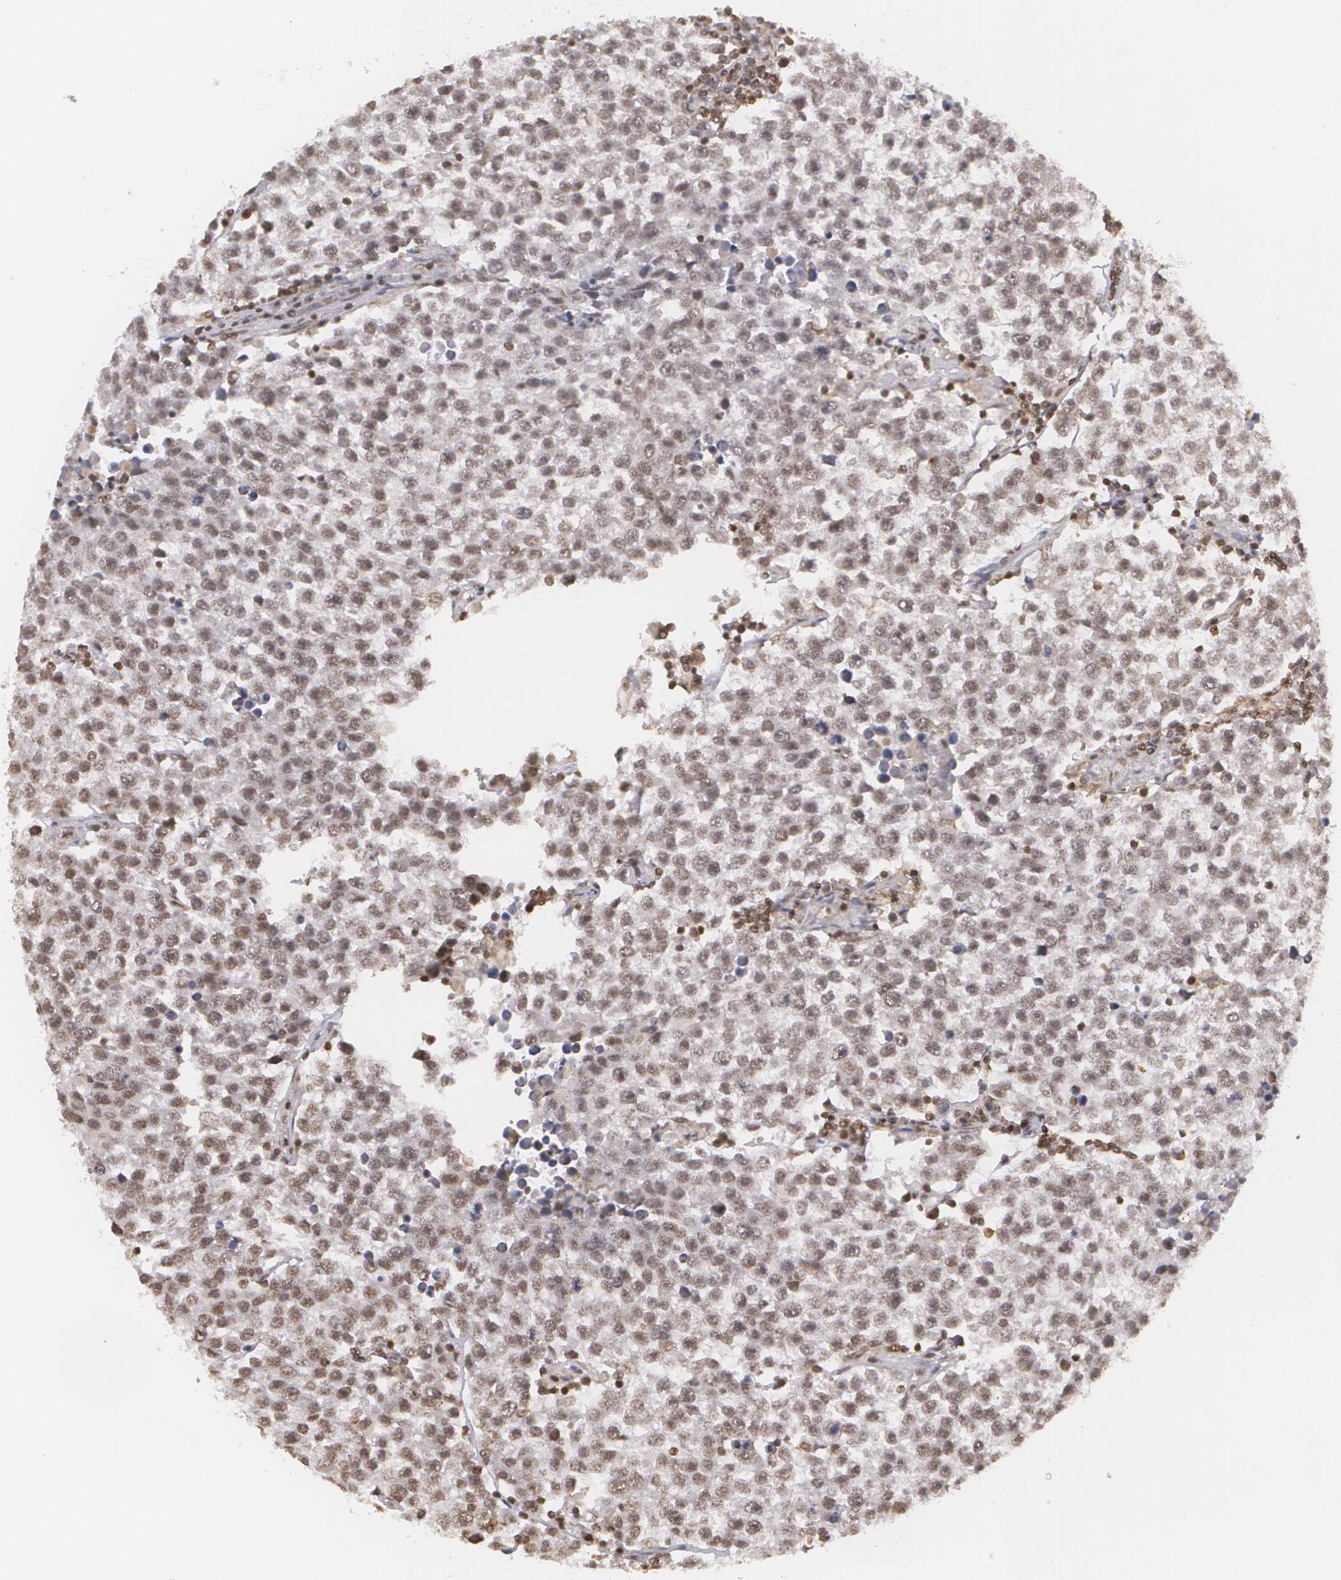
{"staining": {"intensity": "weak", "quantity": ">75%", "location": "nuclear"}, "tissue": "testis cancer", "cell_type": "Tumor cells", "image_type": "cancer", "snomed": [{"axis": "morphology", "description": "Seminoma, NOS"}, {"axis": "topography", "description": "Testis"}], "caption": "Immunohistochemistry image of testis cancer (seminoma) stained for a protein (brown), which demonstrates low levels of weak nuclear staining in approximately >75% of tumor cells.", "gene": "MXD1", "patient": {"sex": "male", "age": 36}}